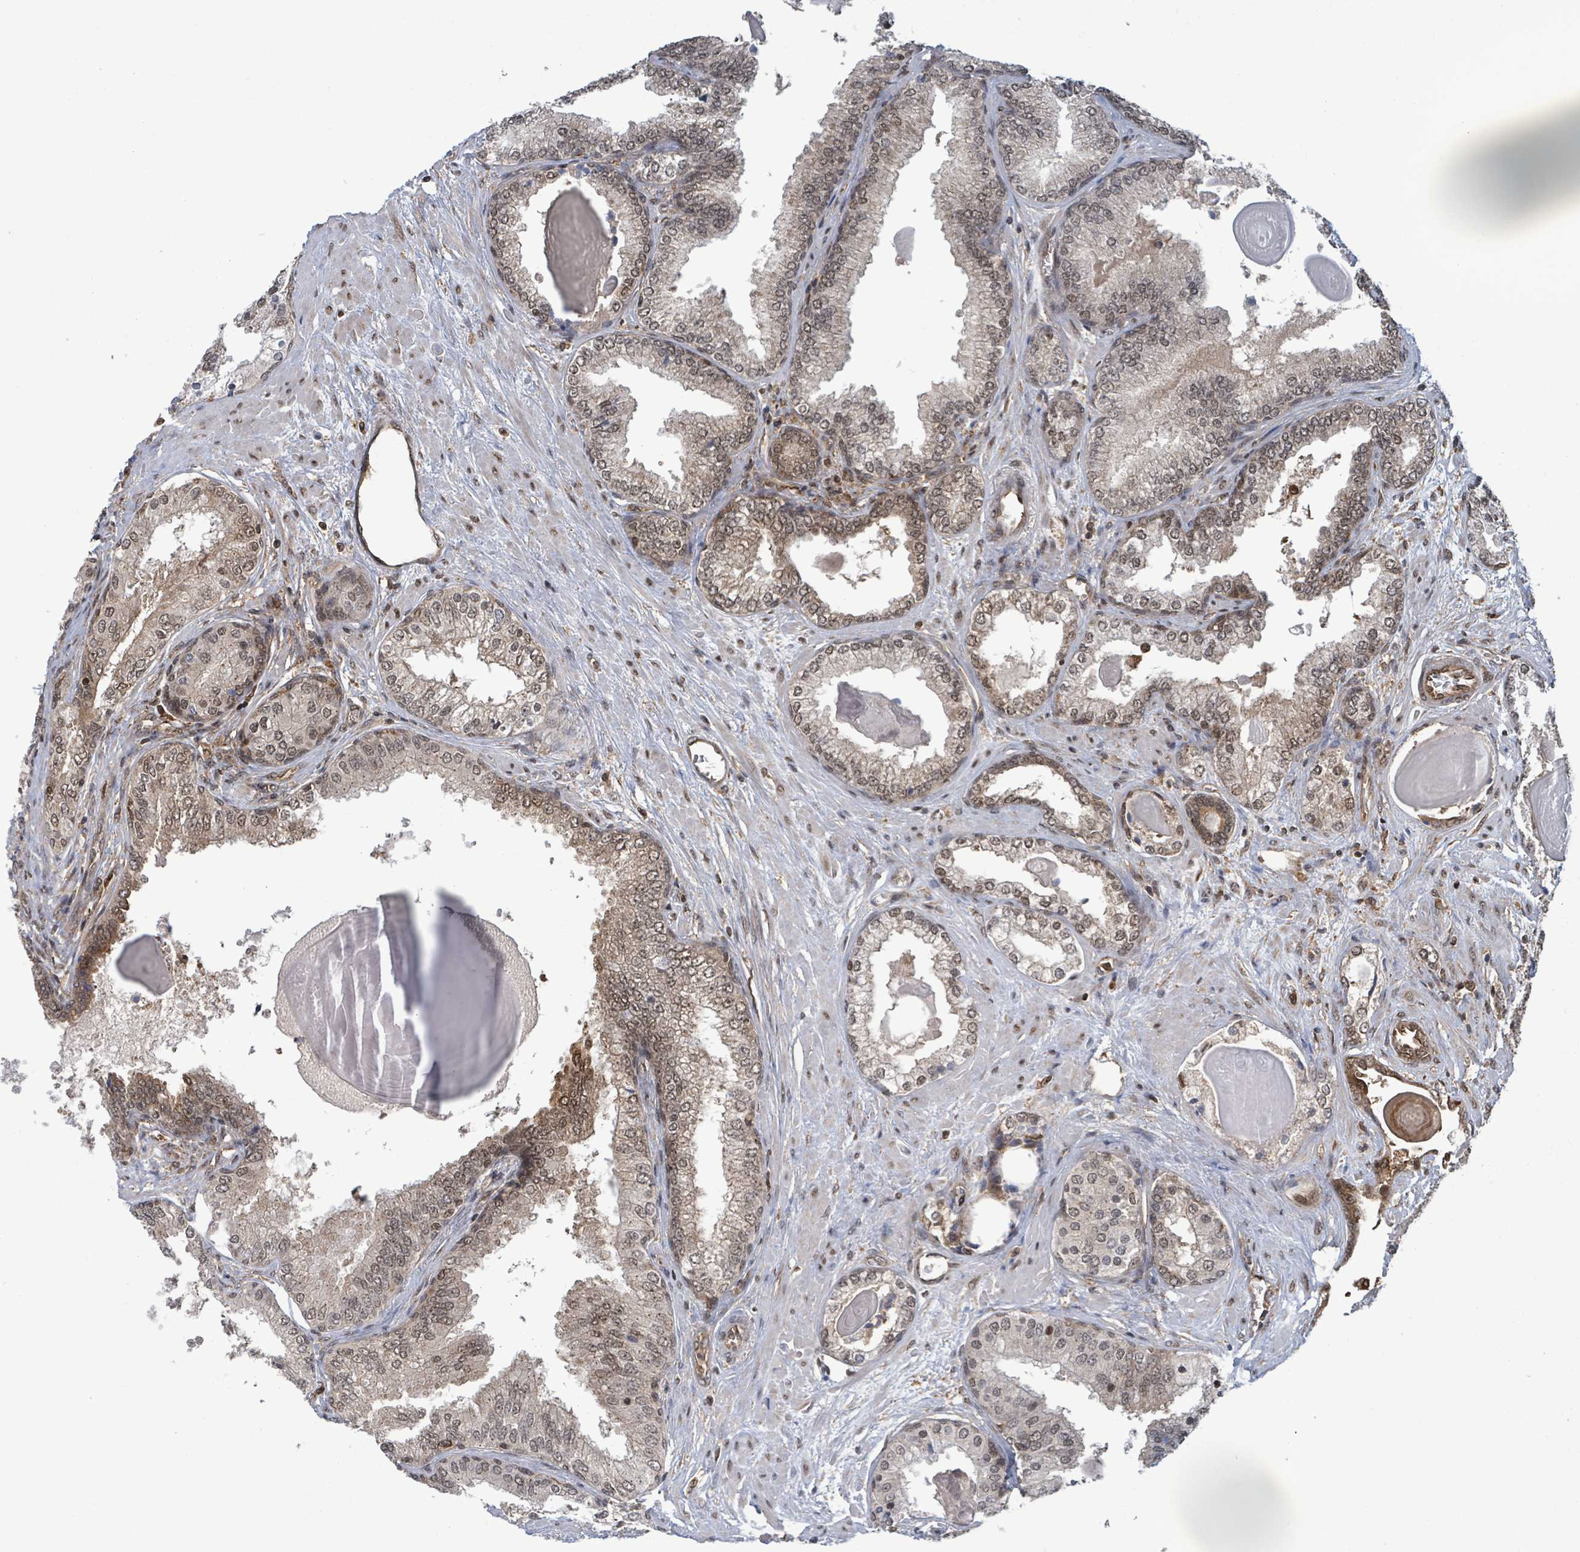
{"staining": {"intensity": "moderate", "quantity": ">75%", "location": "cytoplasmic/membranous,nuclear"}, "tissue": "prostate cancer", "cell_type": "Tumor cells", "image_type": "cancer", "snomed": [{"axis": "morphology", "description": "Adenocarcinoma, High grade"}, {"axis": "topography", "description": "Prostate"}], "caption": "A high-resolution image shows immunohistochemistry (IHC) staining of prostate cancer (high-grade adenocarcinoma), which shows moderate cytoplasmic/membranous and nuclear expression in about >75% of tumor cells. Immunohistochemistry (ihc) stains the protein of interest in brown and the nuclei are stained blue.", "gene": "KLC1", "patient": {"sex": "male", "age": 63}}